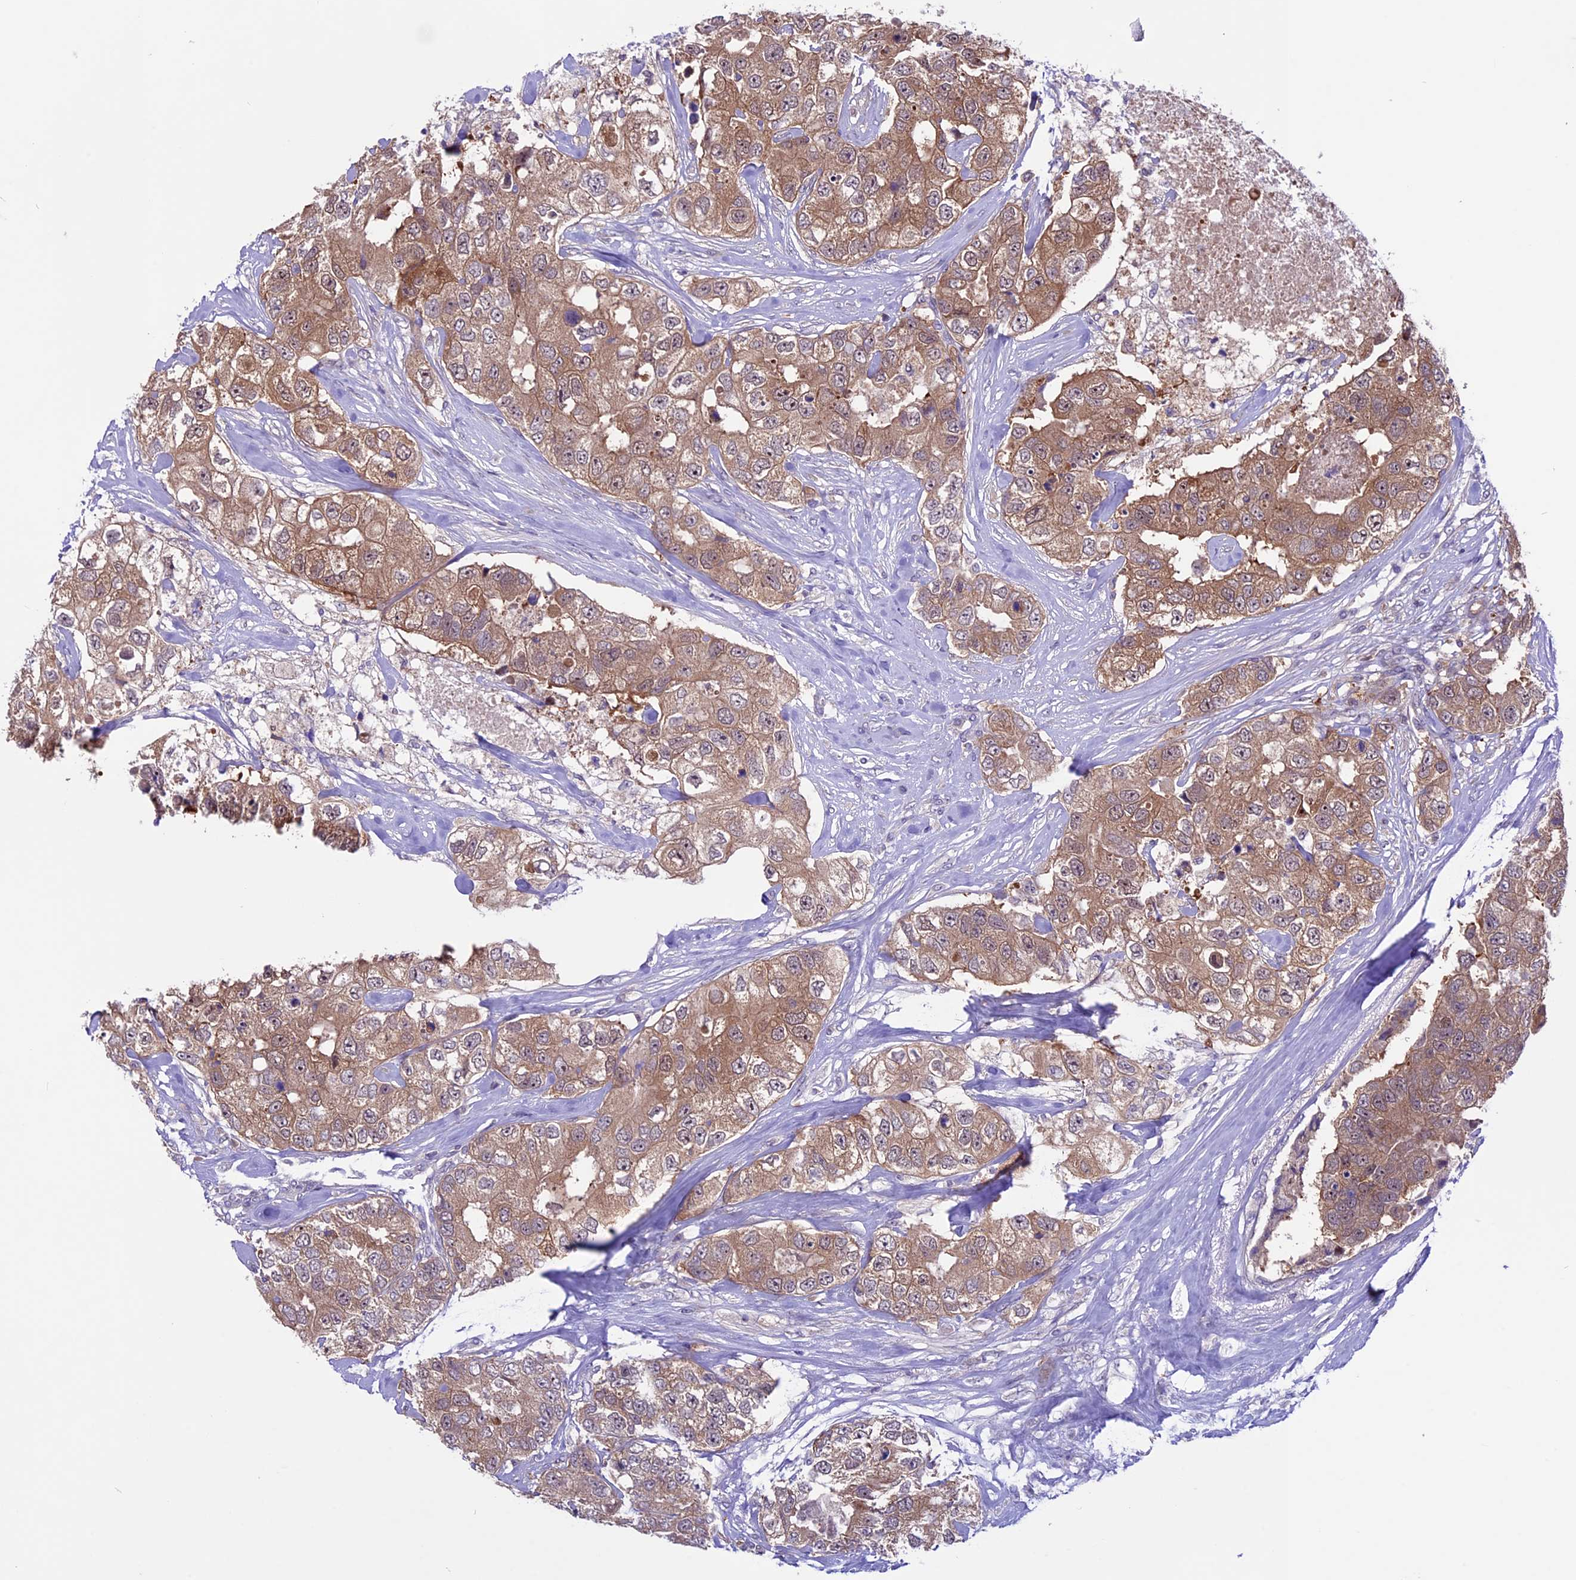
{"staining": {"intensity": "moderate", "quantity": ">75%", "location": "cytoplasmic/membranous"}, "tissue": "breast cancer", "cell_type": "Tumor cells", "image_type": "cancer", "snomed": [{"axis": "morphology", "description": "Duct carcinoma"}, {"axis": "topography", "description": "Breast"}], "caption": "The photomicrograph displays immunohistochemical staining of breast cancer (intraductal carcinoma). There is moderate cytoplasmic/membranous expression is identified in approximately >75% of tumor cells. (Stains: DAB in brown, nuclei in blue, Microscopy: brightfield microscopy at high magnification).", "gene": "XKR7", "patient": {"sex": "female", "age": 62}}